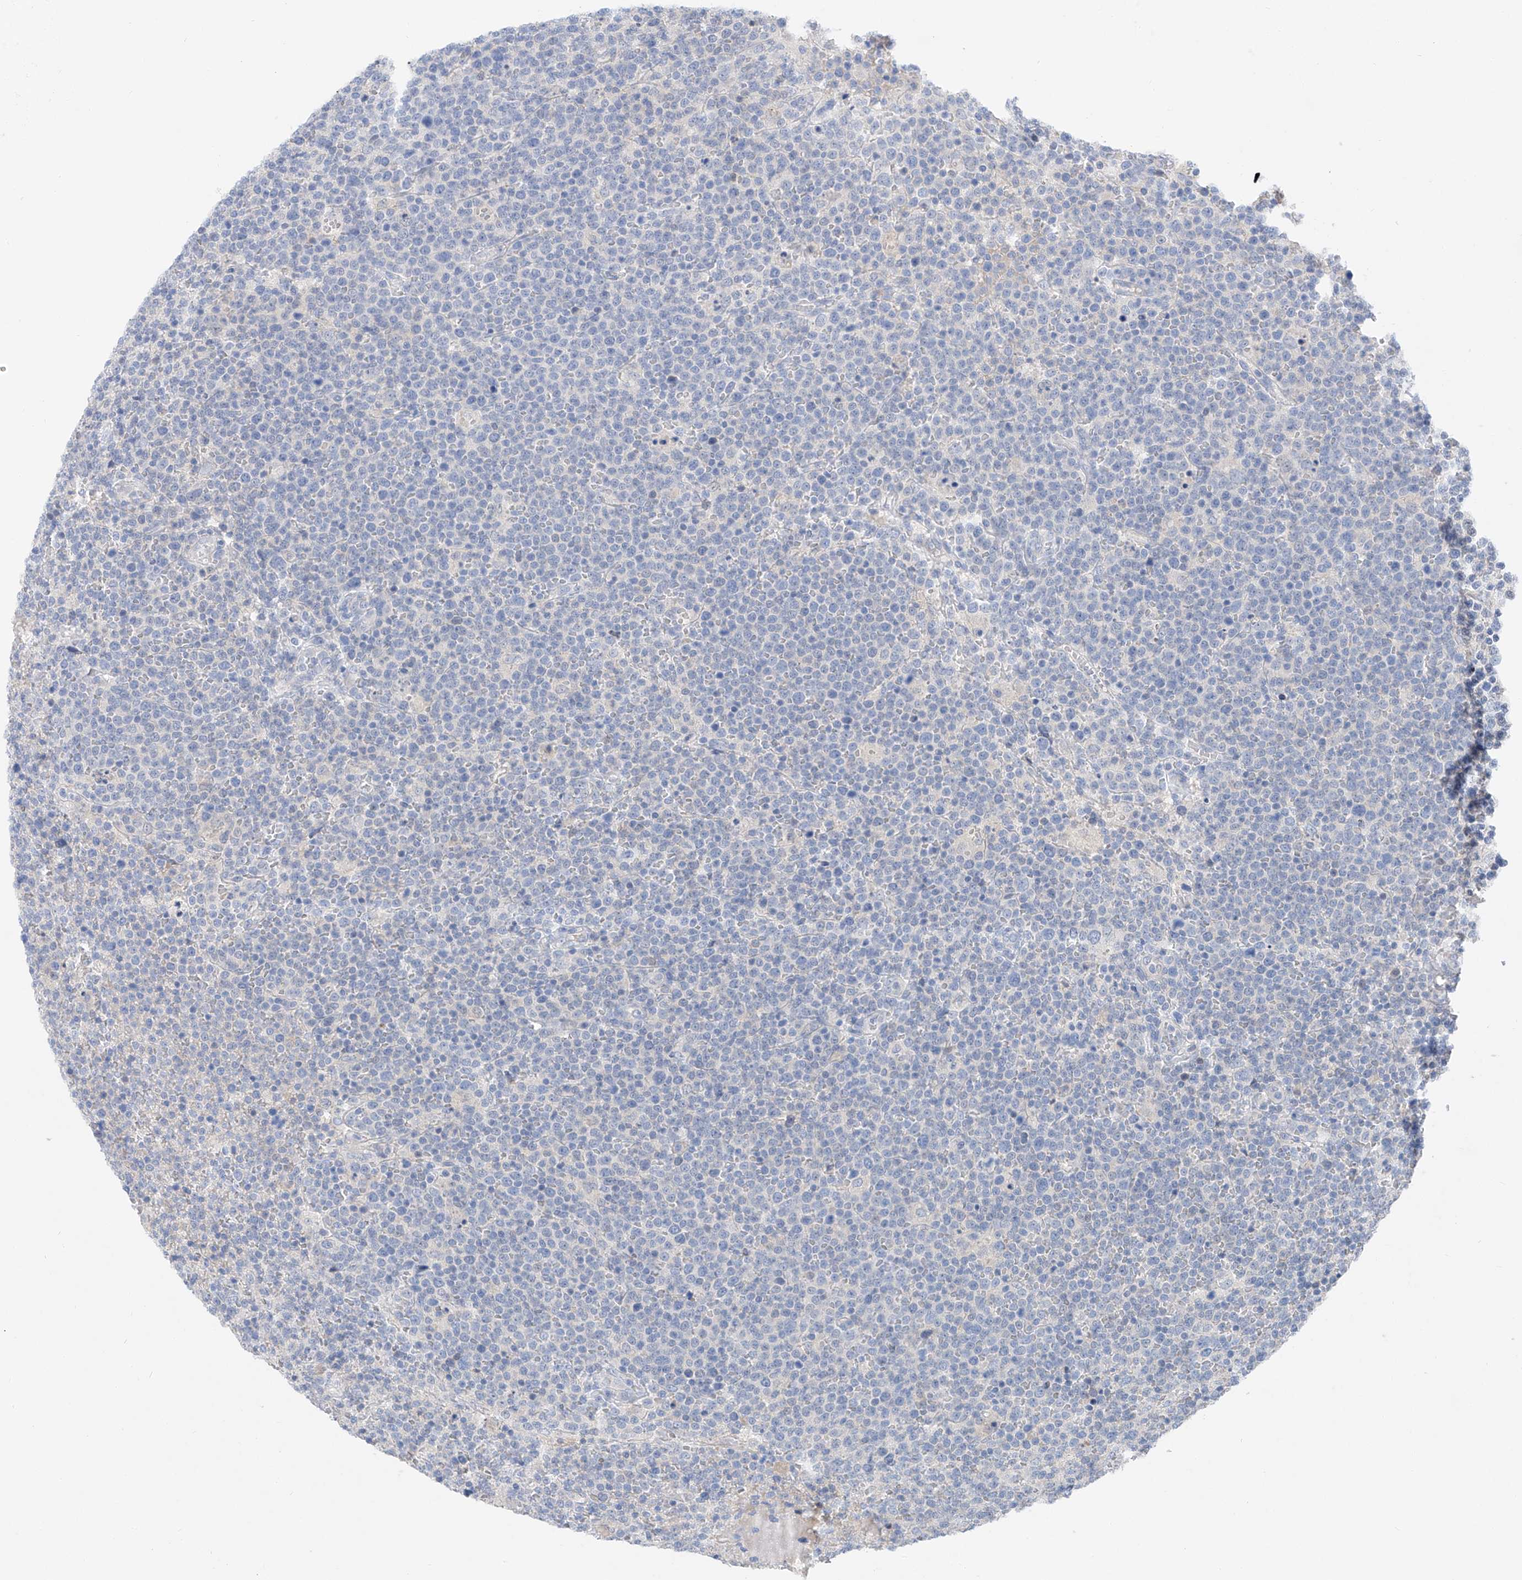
{"staining": {"intensity": "negative", "quantity": "none", "location": "none"}, "tissue": "lymphoma", "cell_type": "Tumor cells", "image_type": "cancer", "snomed": [{"axis": "morphology", "description": "Malignant lymphoma, non-Hodgkin's type, High grade"}, {"axis": "topography", "description": "Lymph node"}], "caption": "Immunohistochemistry photomicrograph of neoplastic tissue: lymphoma stained with DAB (3,3'-diaminobenzidine) shows no significant protein expression in tumor cells. The staining was performed using DAB (3,3'-diaminobenzidine) to visualize the protein expression in brown, while the nuclei were stained in blue with hematoxylin (Magnification: 20x).", "gene": "FUCA2", "patient": {"sex": "male", "age": 61}}